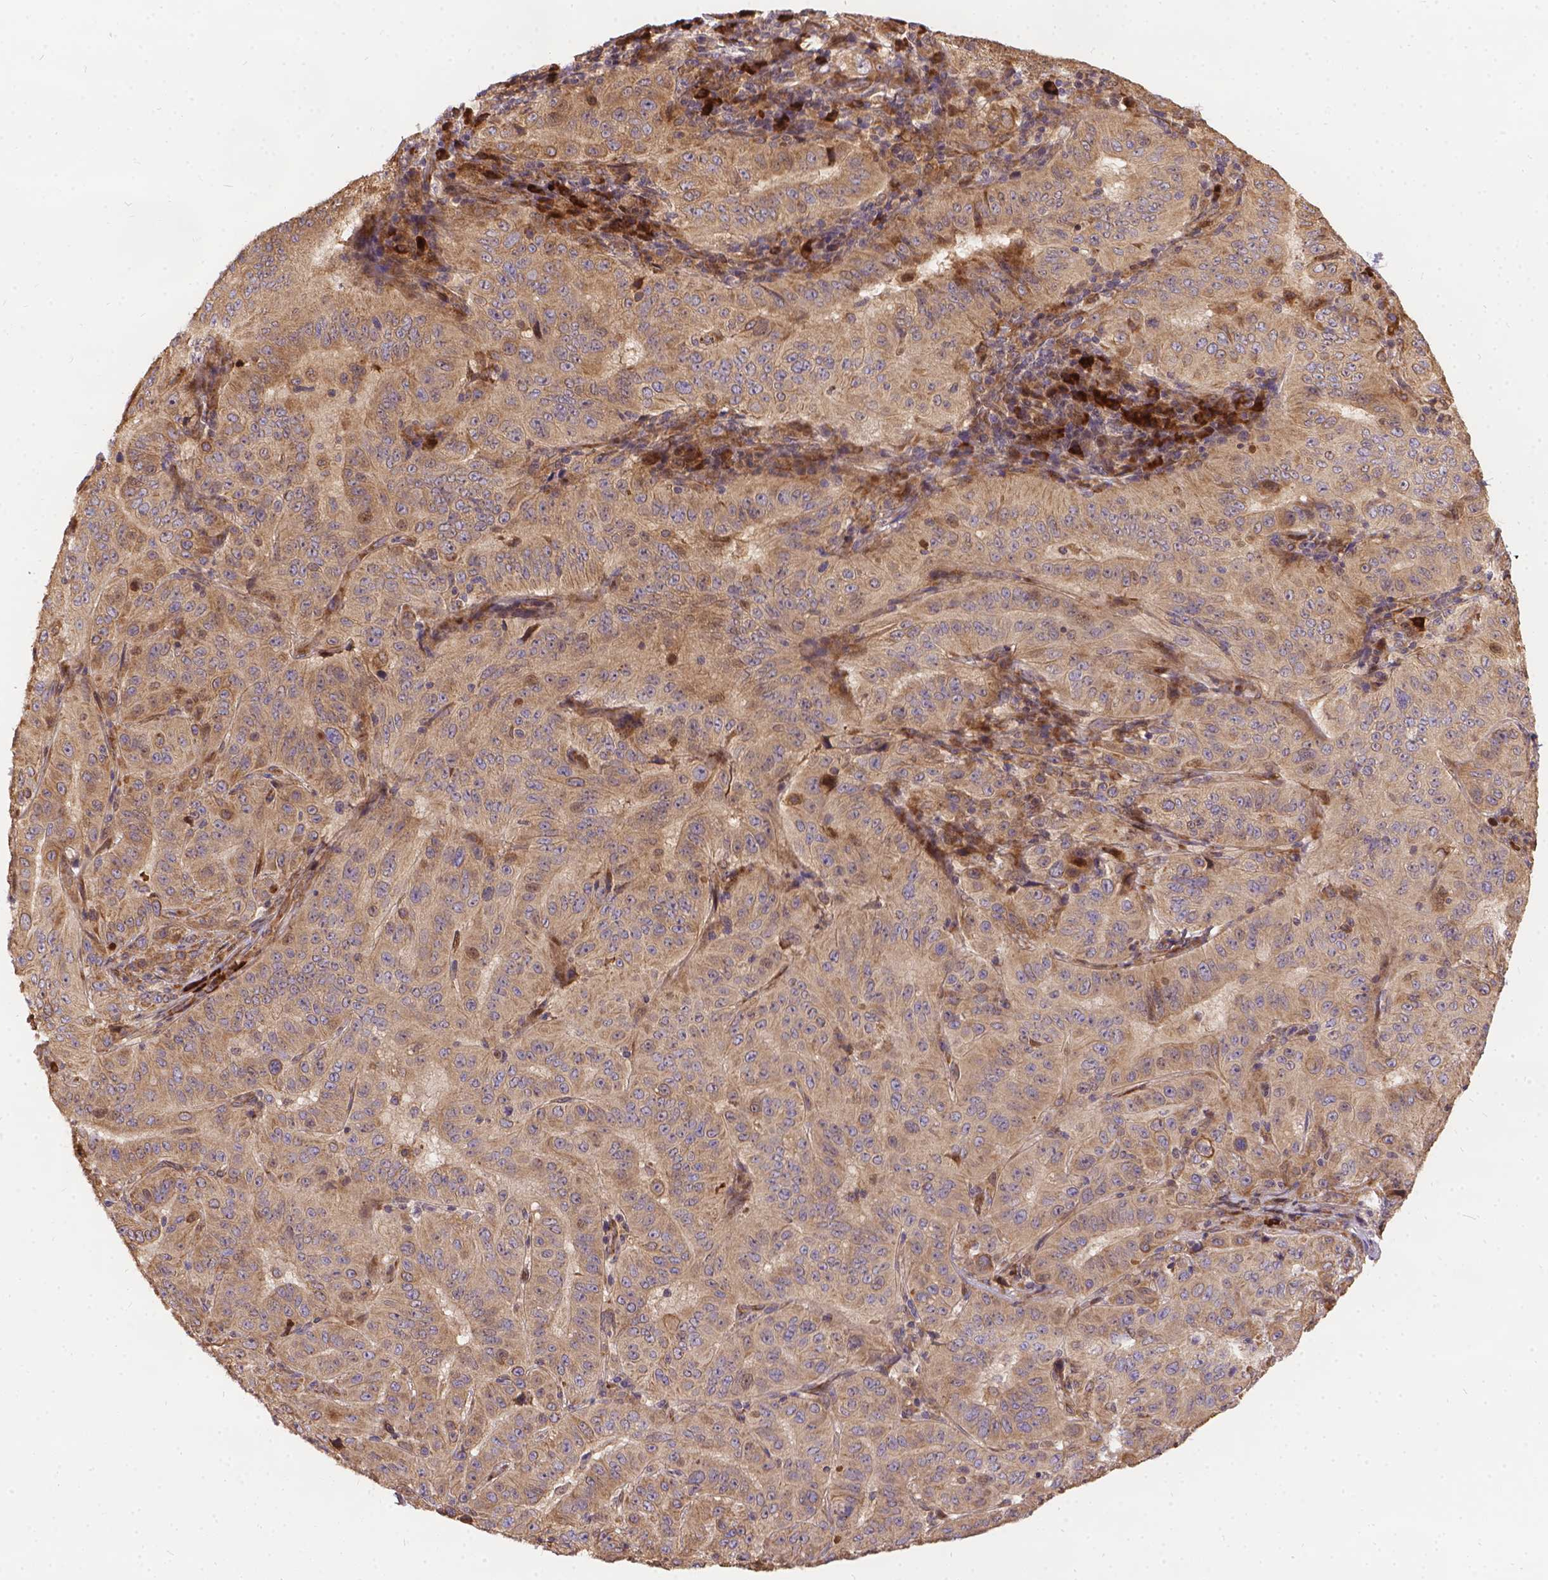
{"staining": {"intensity": "weak", "quantity": ">75%", "location": "cytoplasmic/membranous"}, "tissue": "pancreatic cancer", "cell_type": "Tumor cells", "image_type": "cancer", "snomed": [{"axis": "morphology", "description": "Adenocarcinoma, NOS"}, {"axis": "topography", "description": "Pancreas"}], "caption": "Human pancreatic cancer stained for a protein (brown) displays weak cytoplasmic/membranous positive expression in approximately >75% of tumor cells.", "gene": "DENND6A", "patient": {"sex": "male", "age": 63}}